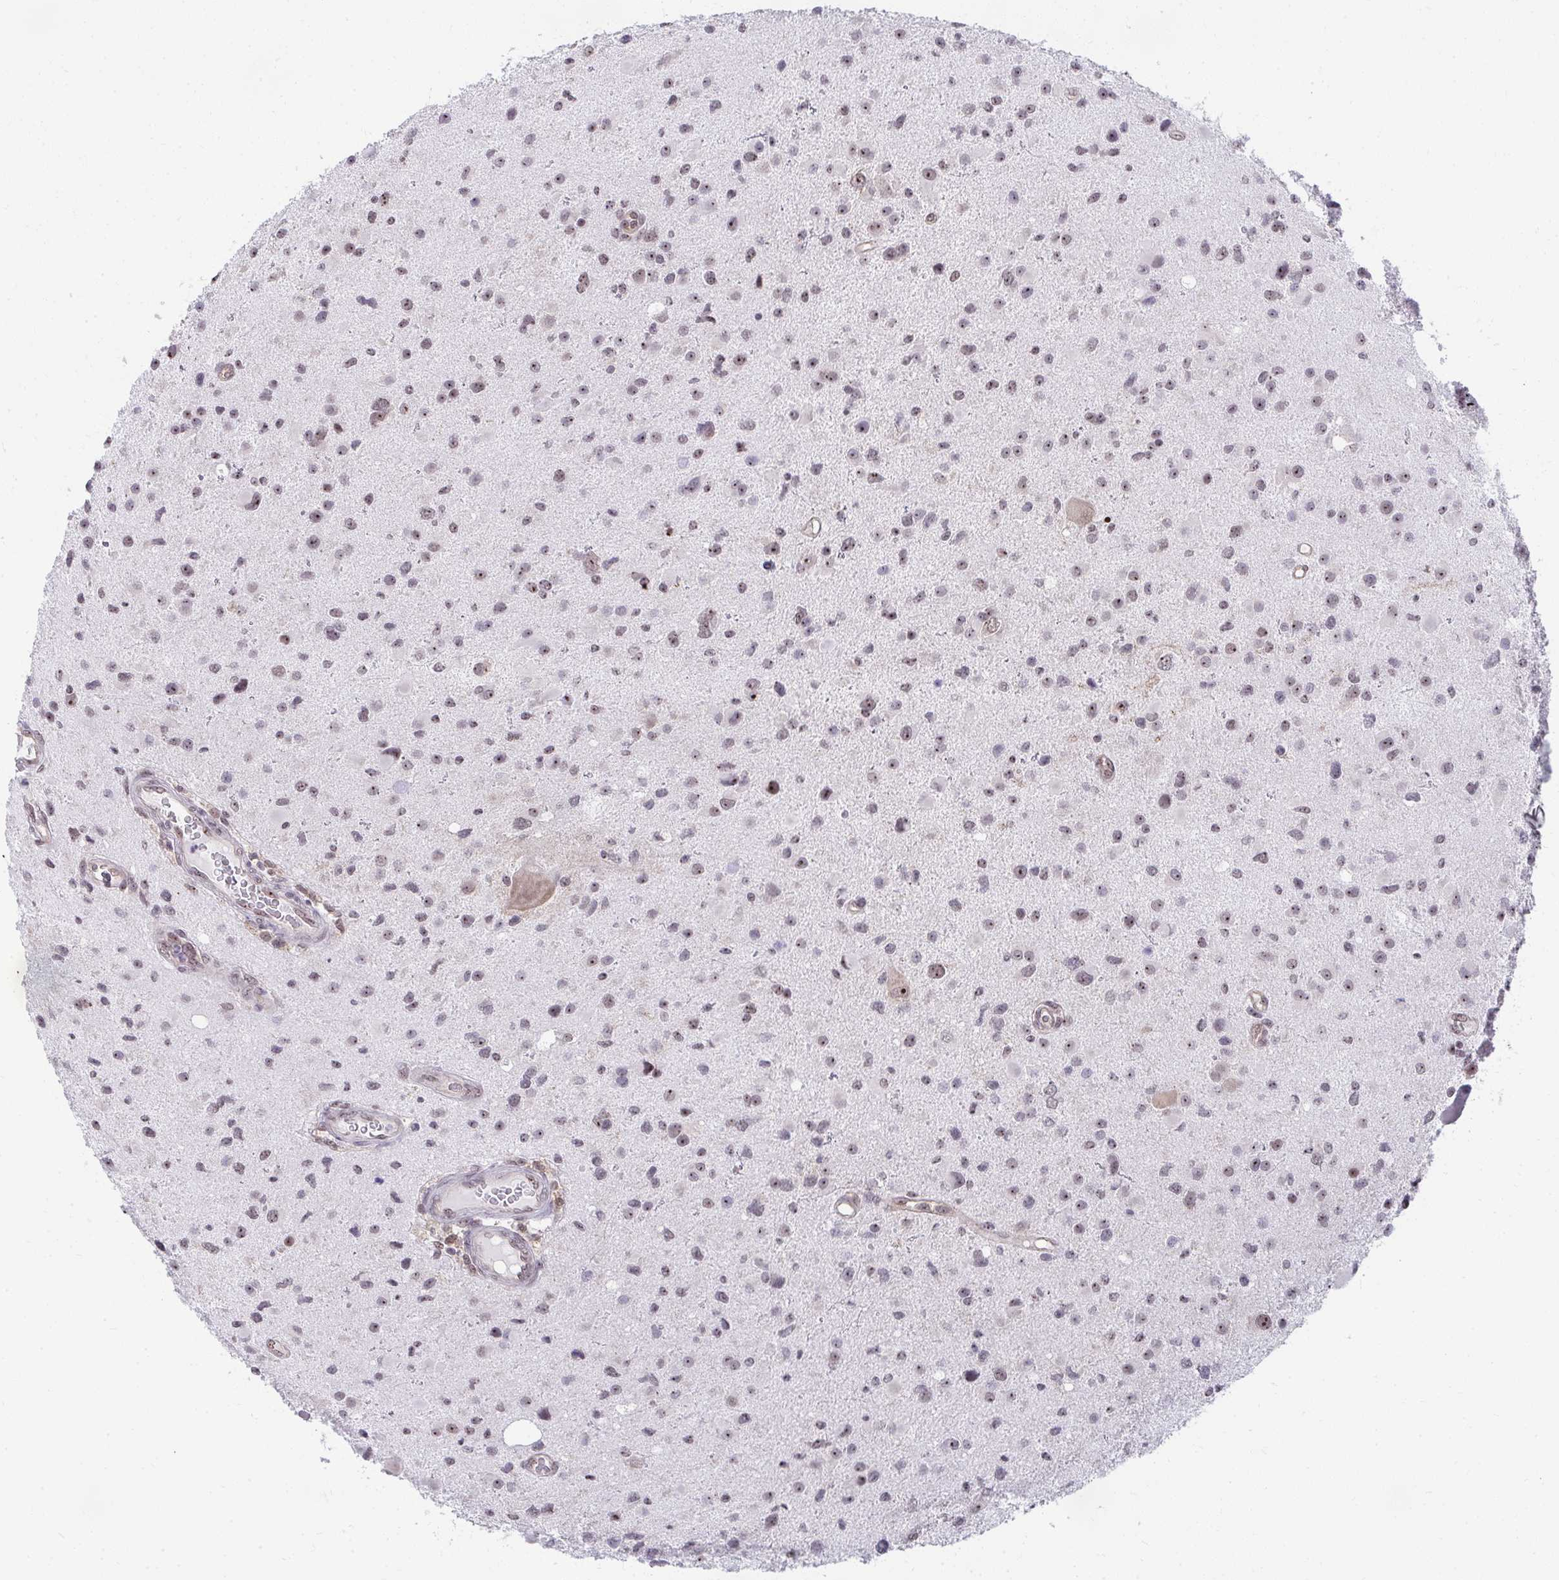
{"staining": {"intensity": "weak", "quantity": "25%-75%", "location": "nuclear"}, "tissue": "glioma", "cell_type": "Tumor cells", "image_type": "cancer", "snomed": [{"axis": "morphology", "description": "Glioma, malignant, Low grade"}, {"axis": "topography", "description": "Brain"}], "caption": "Tumor cells show low levels of weak nuclear expression in approximately 25%-75% of cells in low-grade glioma (malignant). (brown staining indicates protein expression, while blue staining denotes nuclei).", "gene": "HIRA", "patient": {"sex": "female", "age": 32}}